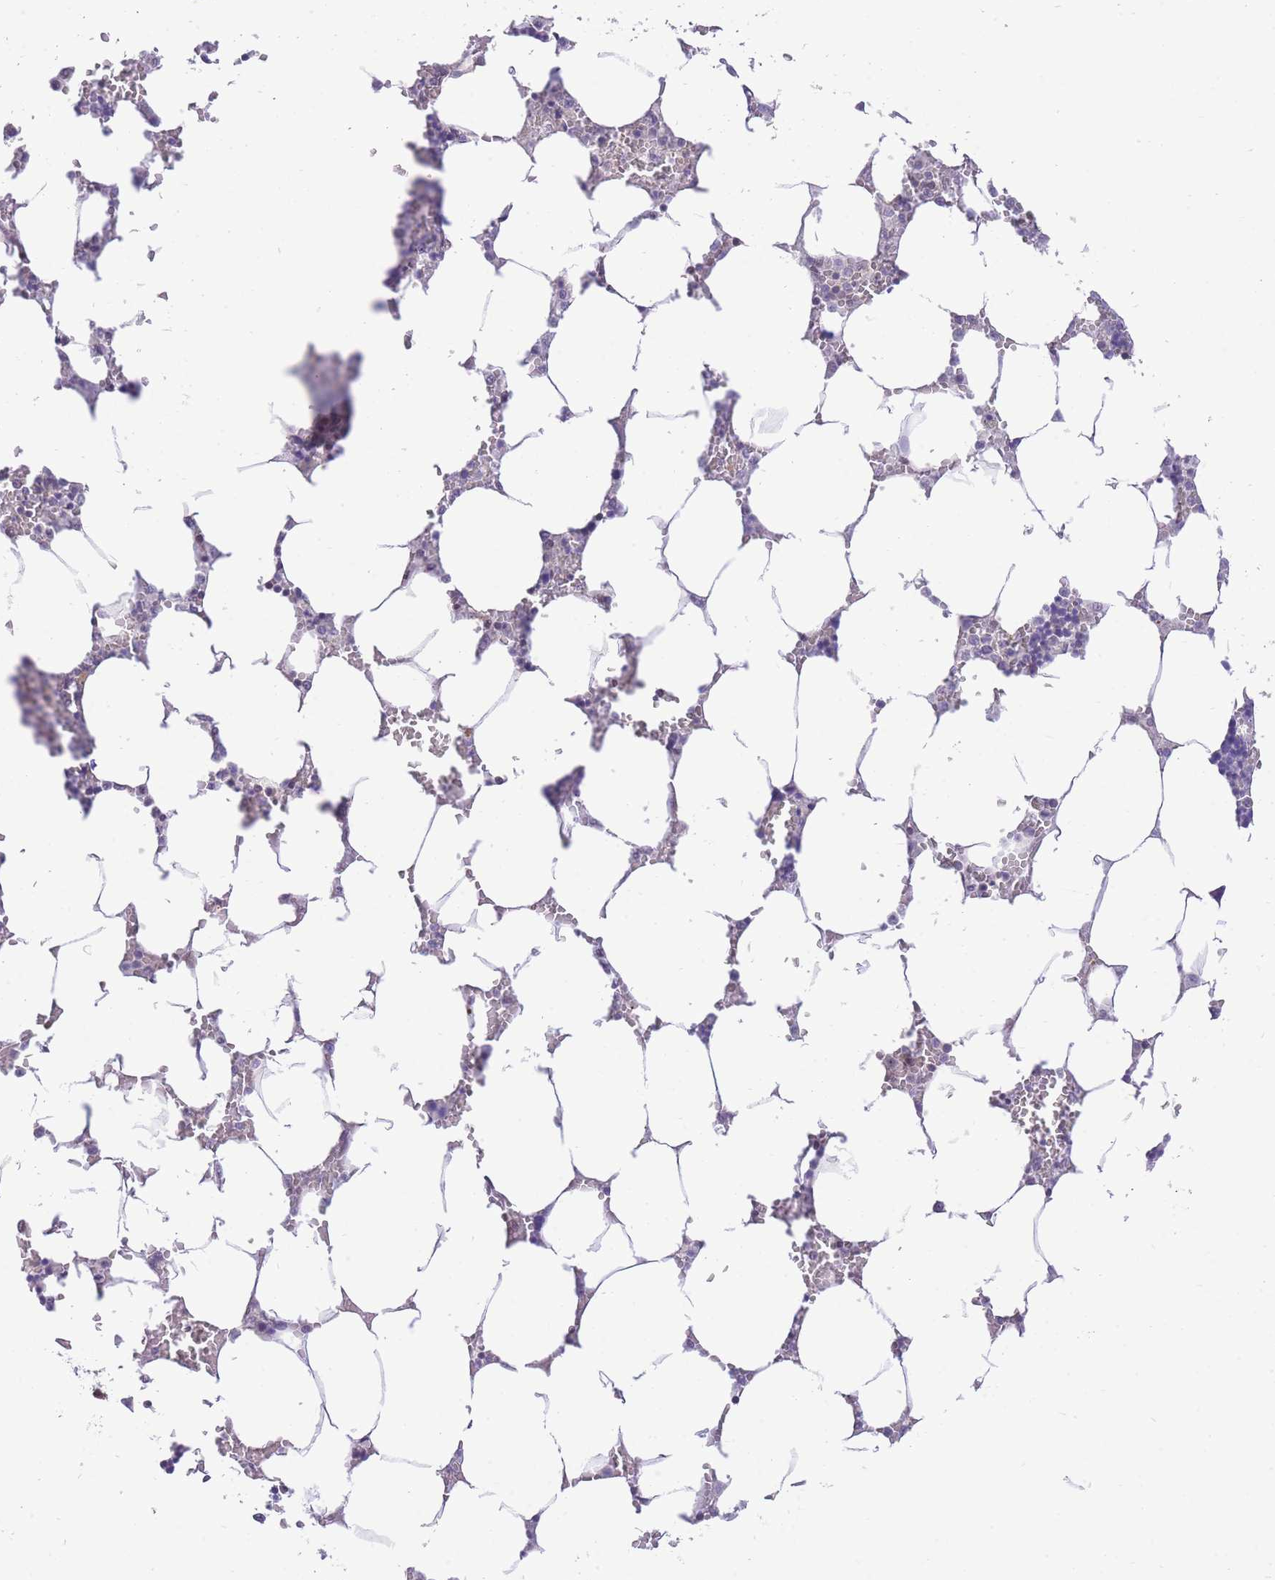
{"staining": {"intensity": "negative", "quantity": "none", "location": "none"}, "tissue": "bone marrow", "cell_type": "Hematopoietic cells", "image_type": "normal", "snomed": [{"axis": "morphology", "description": "Normal tissue, NOS"}, {"axis": "topography", "description": "Bone marrow"}], "caption": "Micrograph shows no significant protein positivity in hematopoietic cells of normal bone marrow. The staining is performed using DAB brown chromogen with nuclei counter-stained in using hematoxylin.", "gene": "STK39", "patient": {"sex": "male", "age": 64}}